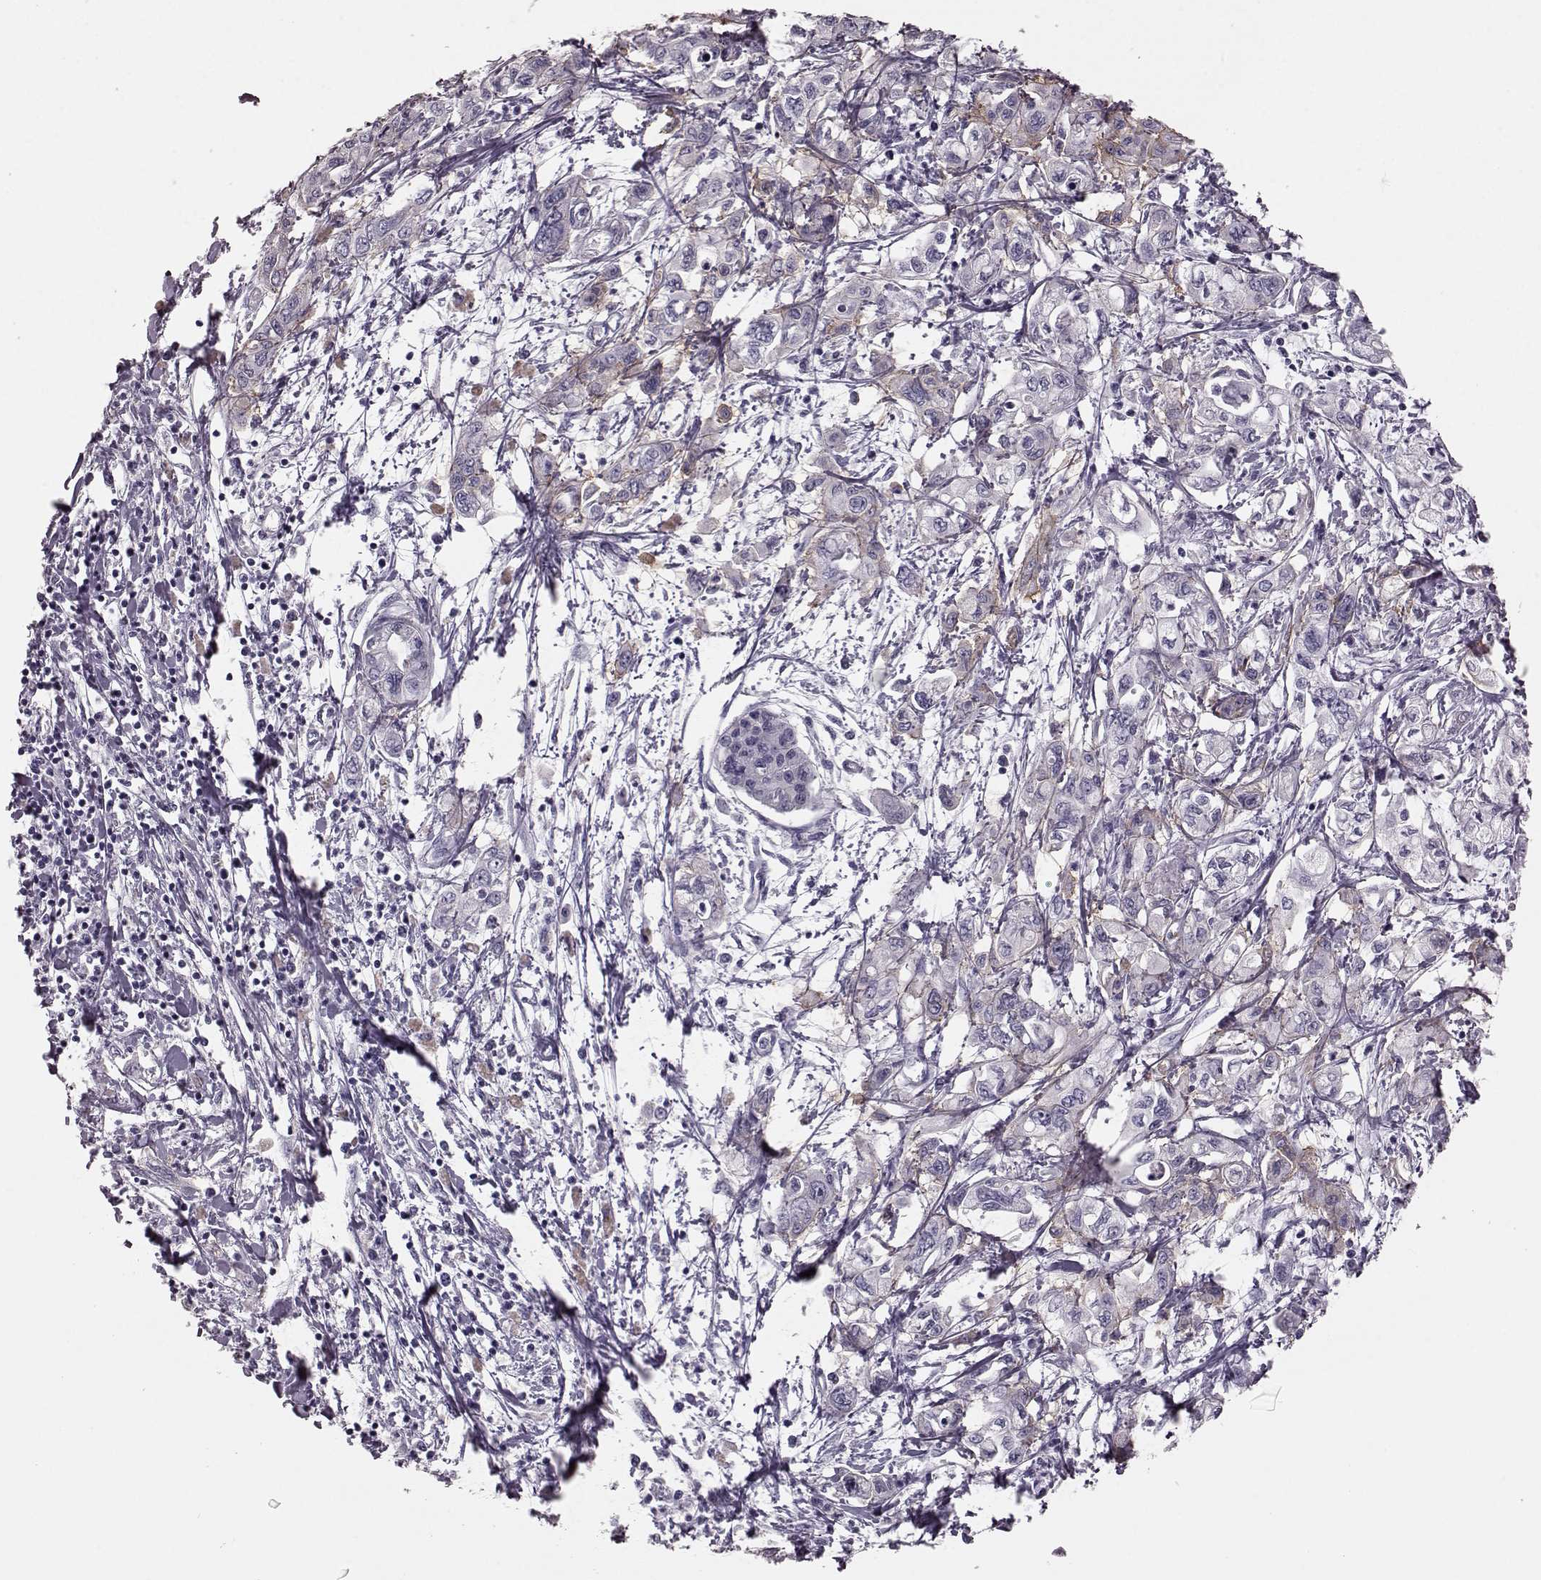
{"staining": {"intensity": "negative", "quantity": "none", "location": "none"}, "tissue": "pancreatic cancer", "cell_type": "Tumor cells", "image_type": "cancer", "snomed": [{"axis": "morphology", "description": "Adenocarcinoma, NOS"}, {"axis": "topography", "description": "Pancreas"}], "caption": "DAB immunohistochemical staining of adenocarcinoma (pancreatic) shows no significant staining in tumor cells.", "gene": "CRYBA2", "patient": {"sex": "male", "age": 54}}